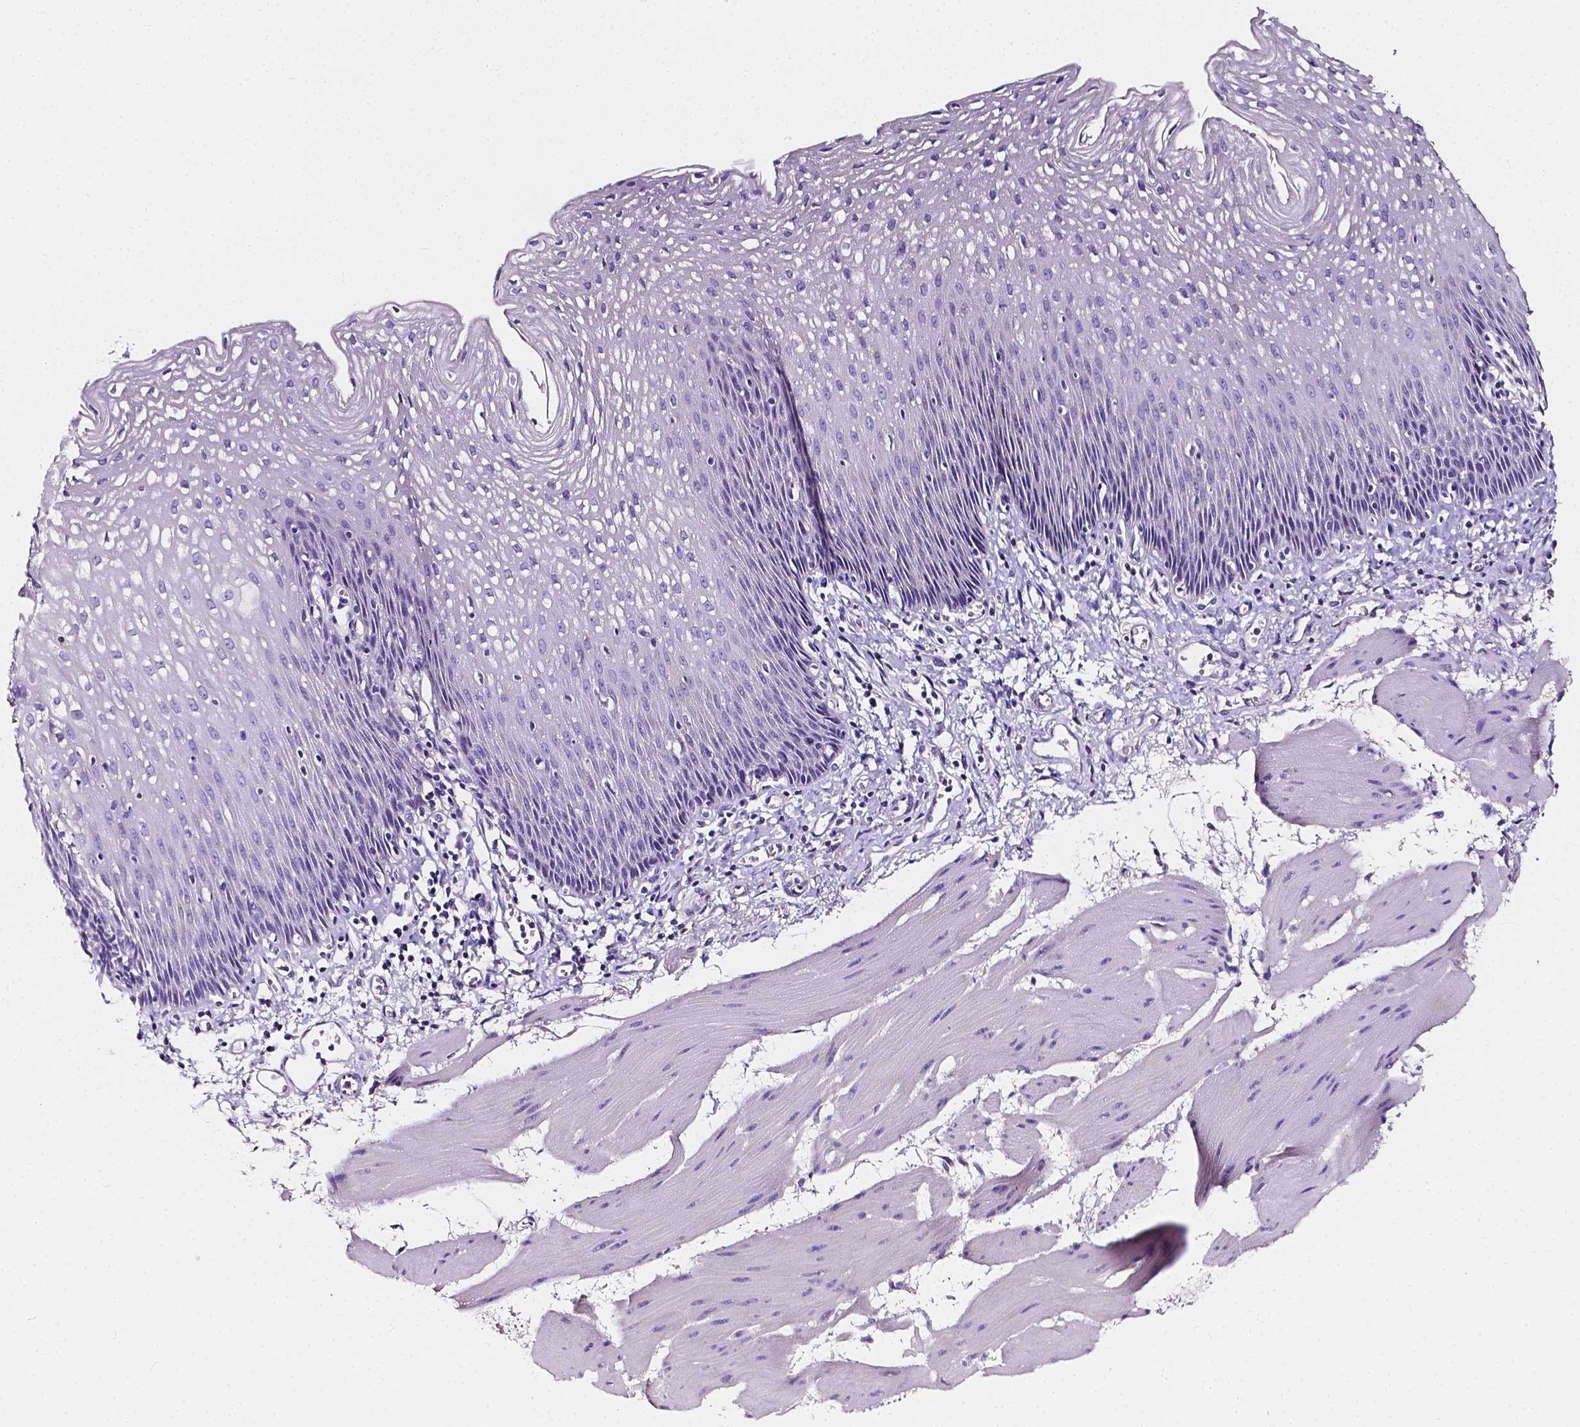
{"staining": {"intensity": "negative", "quantity": "none", "location": "none"}, "tissue": "esophagus", "cell_type": "Squamous epithelial cells", "image_type": "normal", "snomed": [{"axis": "morphology", "description": "Normal tissue, NOS"}, {"axis": "topography", "description": "Esophagus"}], "caption": "The photomicrograph exhibits no staining of squamous epithelial cells in normal esophagus.", "gene": "CLSTN2", "patient": {"sex": "female", "age": 64}}